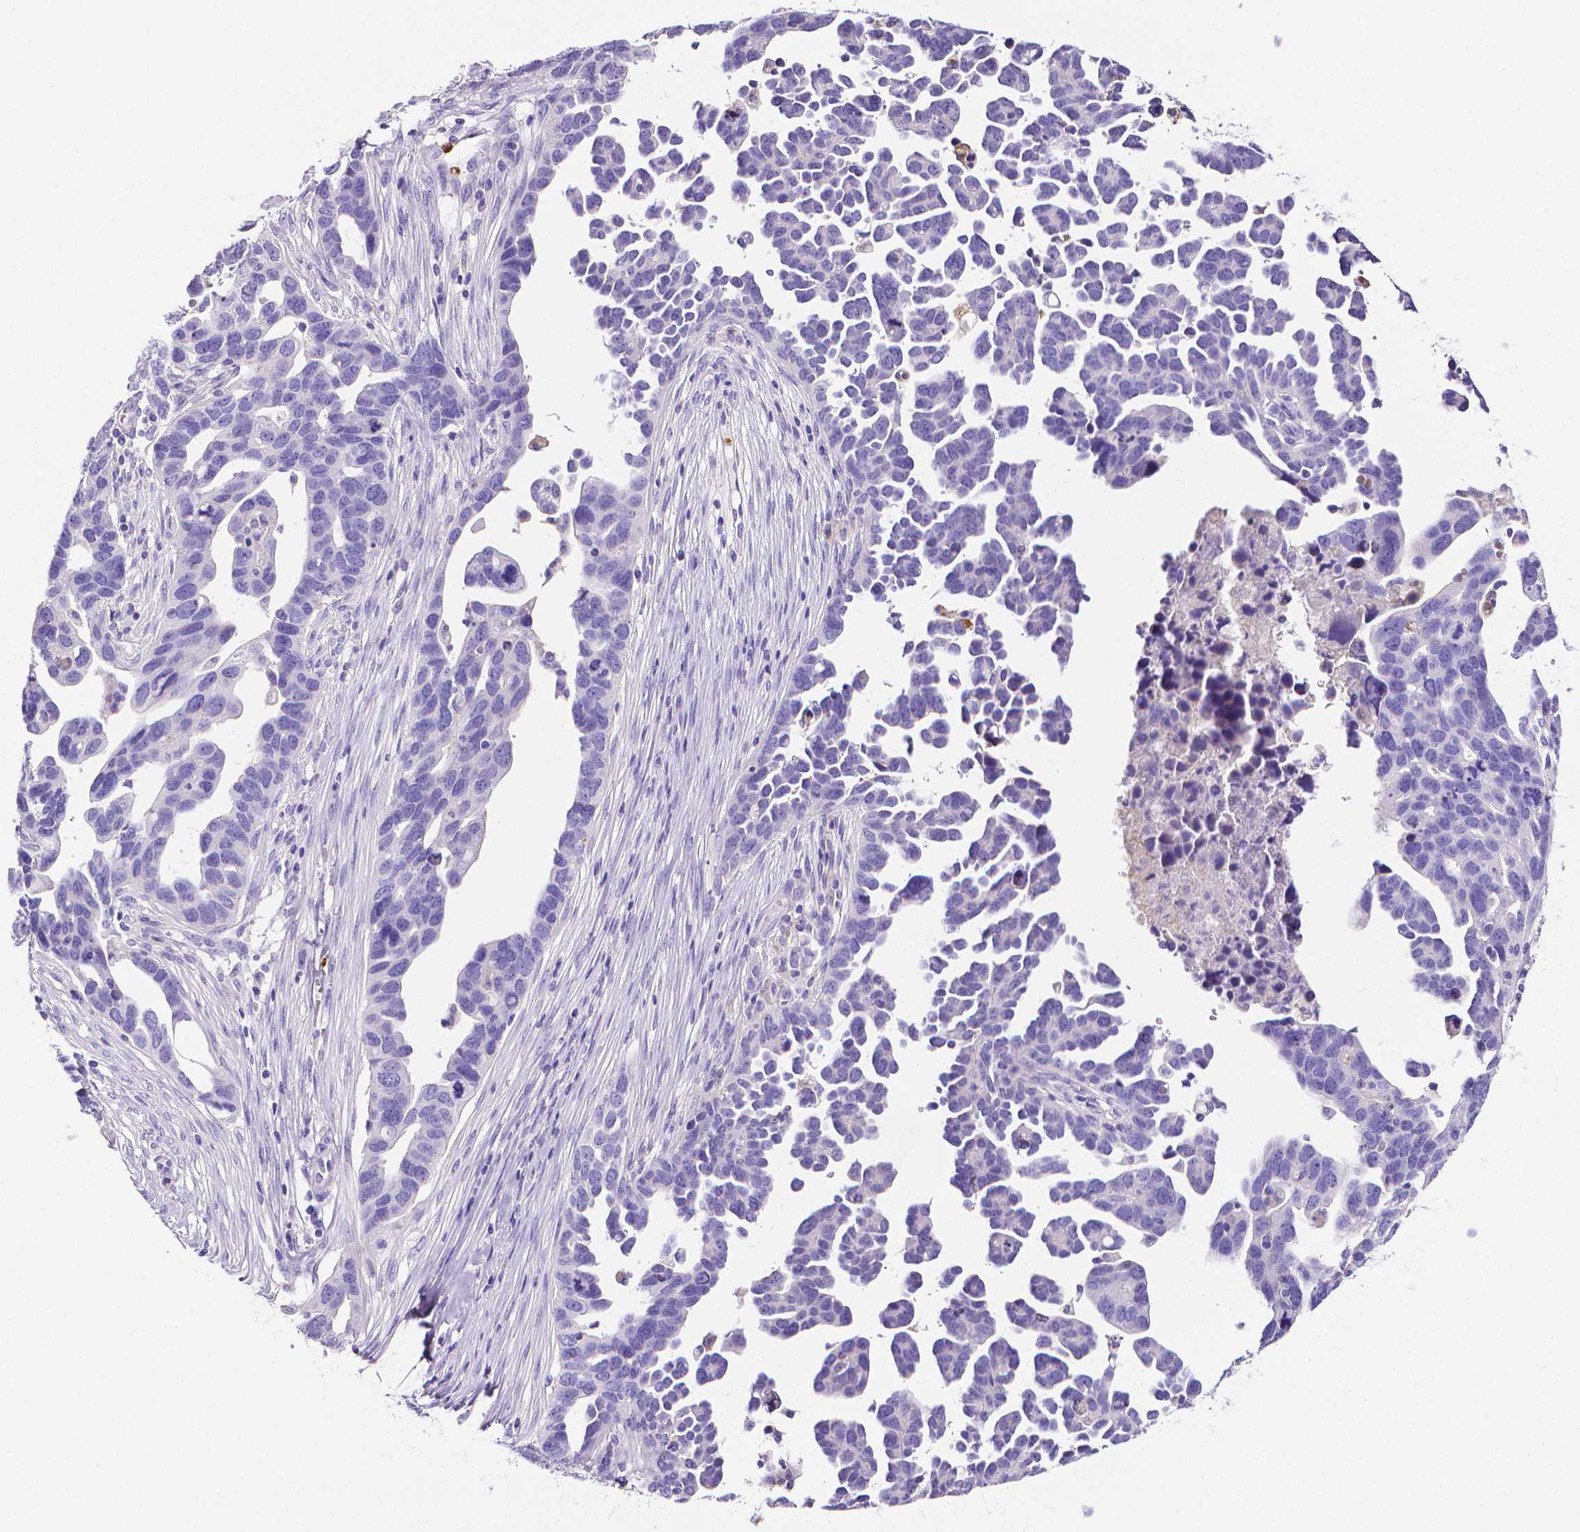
{"staining": {"intensity": "negative", "quantity": "none", "location": "none"}, "tissue": "ovarian cancer", "cell_type": "Tumor cells", "image_type": "cancer", "snomed": [{"axis": "morphology", "description": "Cystadenocarcinoma, serous, NOS"}, {"axis": "topography", "description": "Ovary"}], "caption": "Immunohistochemistry of human ovarian cancer (serous cystadenocarcinoma) exhibits no staining in tumor cells.", "gene": "MMP9", "patient": {"sex": "female", "age": 54}}